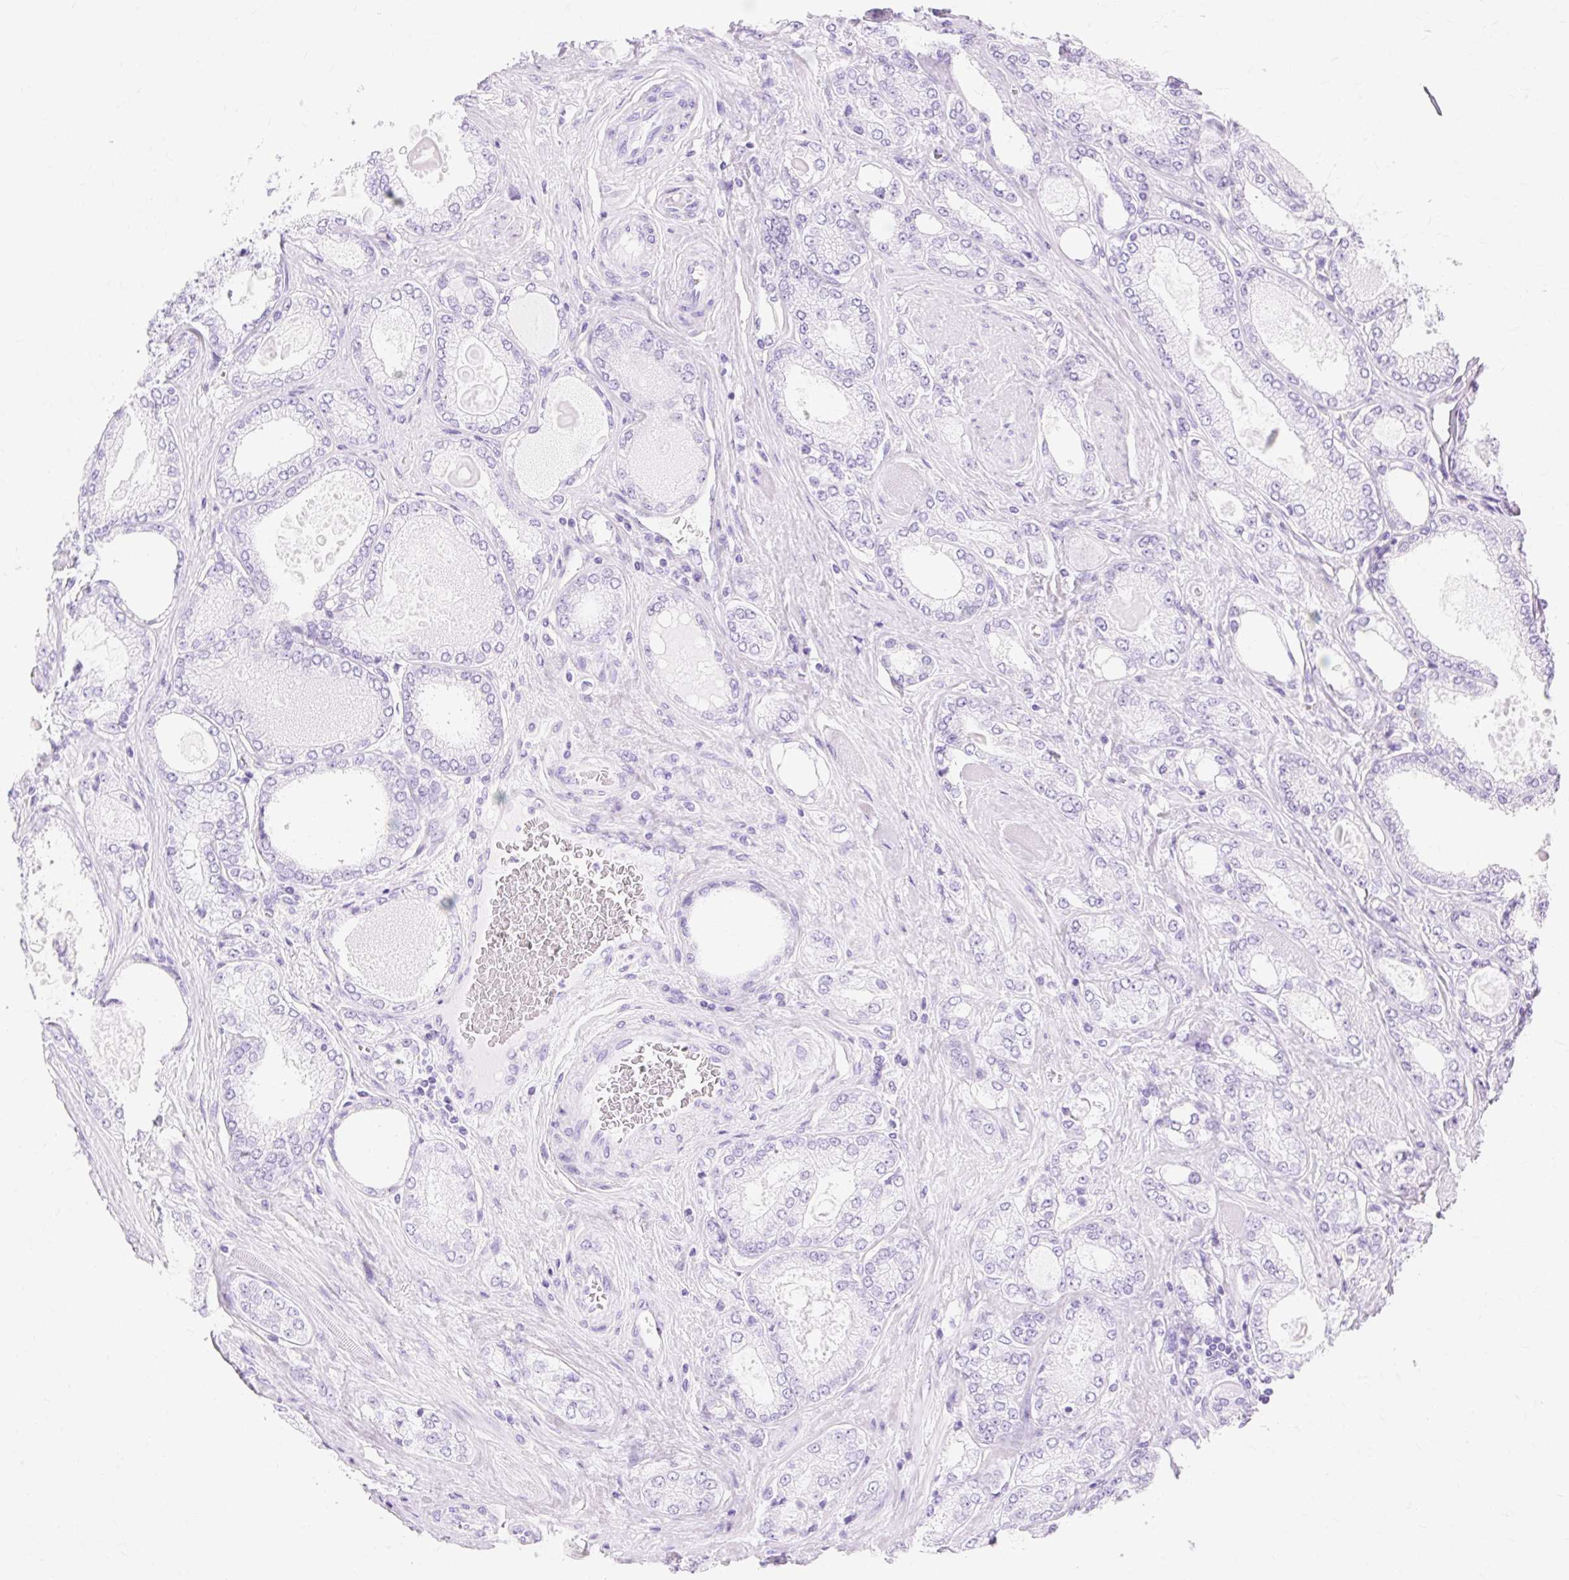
{"staining": {"intensity": "negative", "quantity": "none", "location": "none"}, "tissue": "prostate cancer", "cell_type": "Tumor cells", "image_type": "cancer", "snomed": [{"axis": "morphology", "description": "Adenocarcinoma, High grade"}, {"axis": "topography", "description": "Prostate"}], "caption": "DAB immunohistochemical staining of prostate adenocarcinoma (high-grade) reveals no significant expression in tumor cells.", "gene": "MBP", "patient": {"sex": "male", "age": 68}}